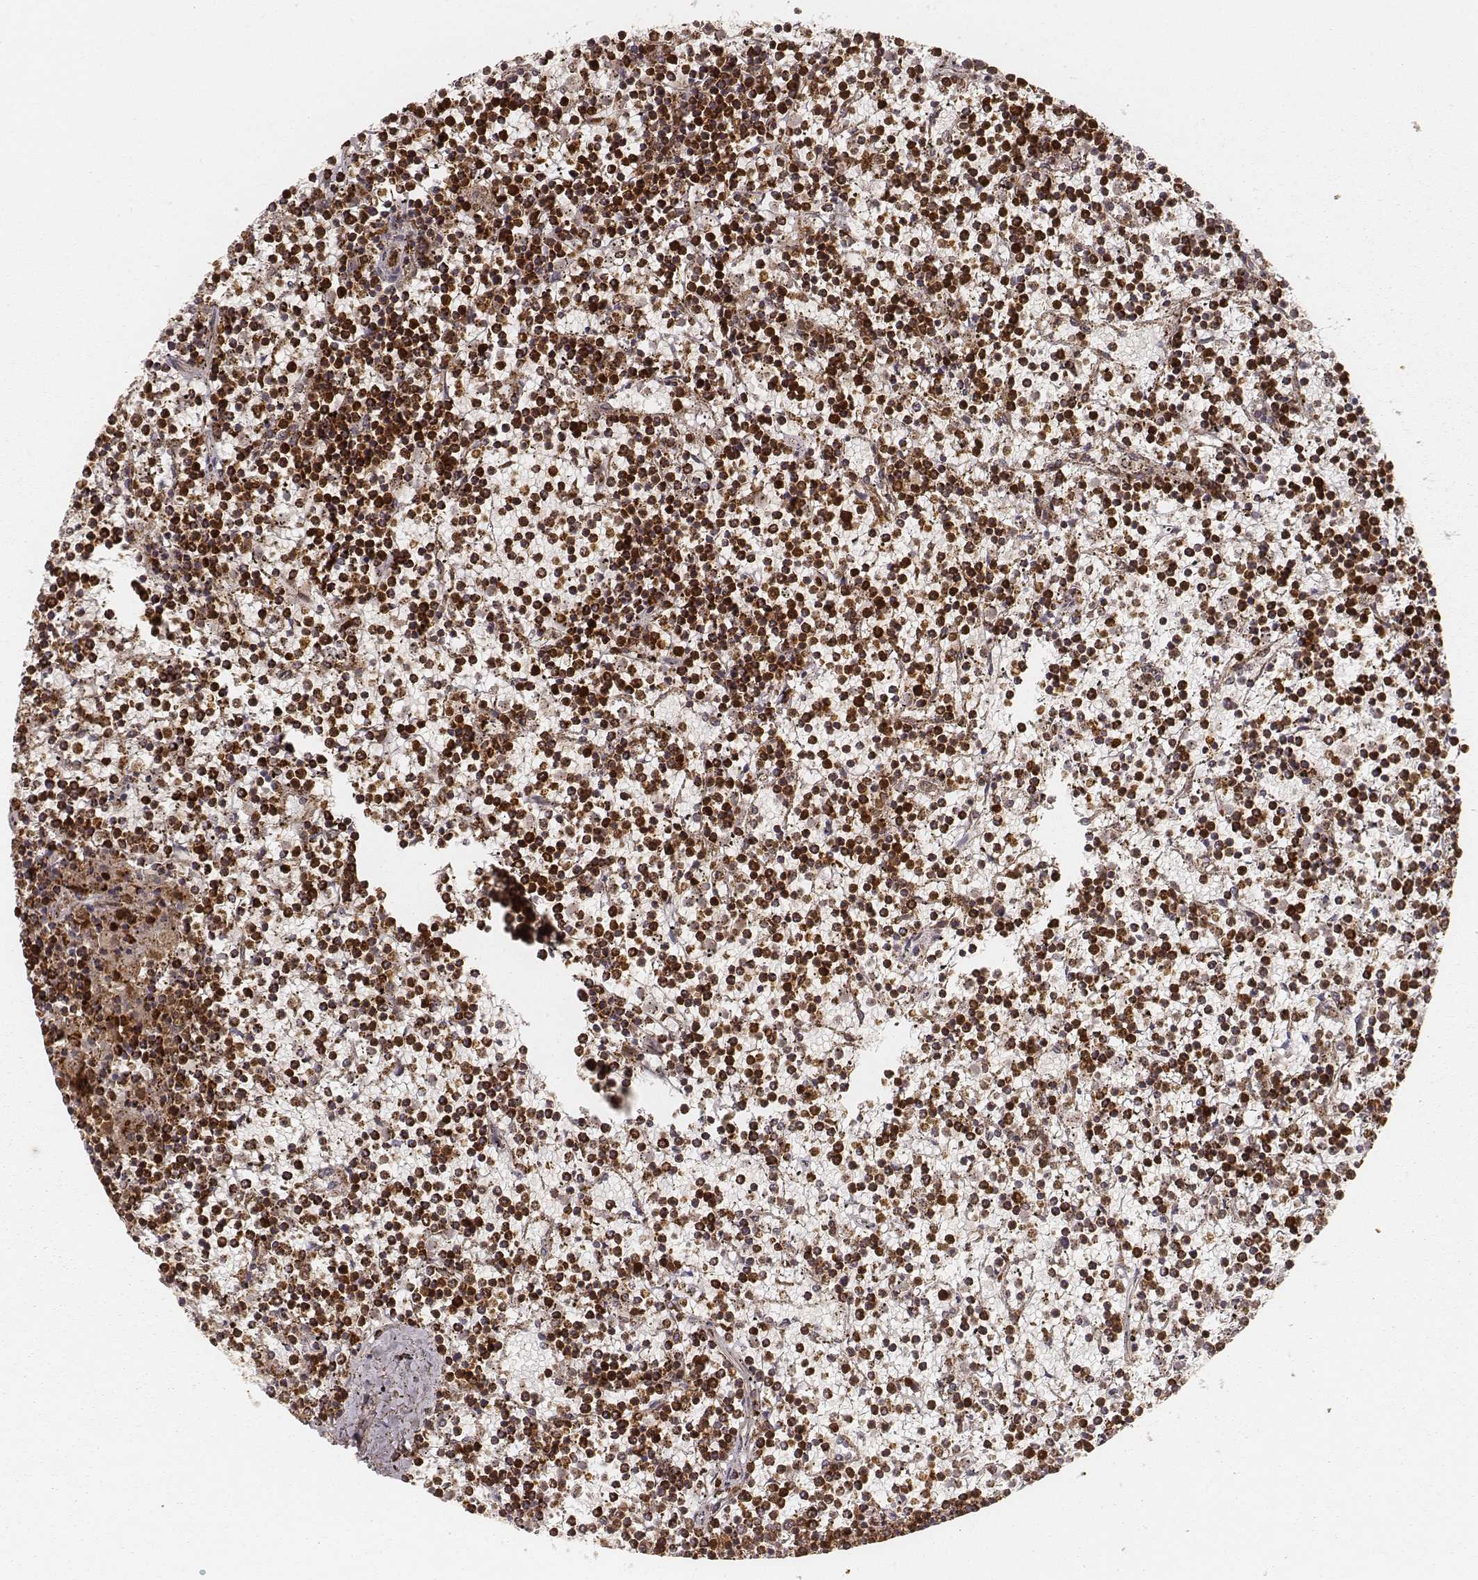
{"staining": {"intensity": "strong", "quantity": ">75%", "location": "cytoplasmic/membranous"}, "tissue": "lymphoma", "cell_type": "Tumor cells", "image_type": "cancer", "snomed": [{"axis": "morphology", "description": "Malignant lymphoma, non-Hodgkin's type, Low grade"}, {"axis": "topography", "description": "Spleen"}], "caption": "A photomicrograph of human low-grade malignant lymphoma, non-Hodgkin's type stained for a protein displays strong cytoplasmic/membranous brown staining in tumor cells.", "gene": "CS", "patient": {"sex": "female", "age": 19}}